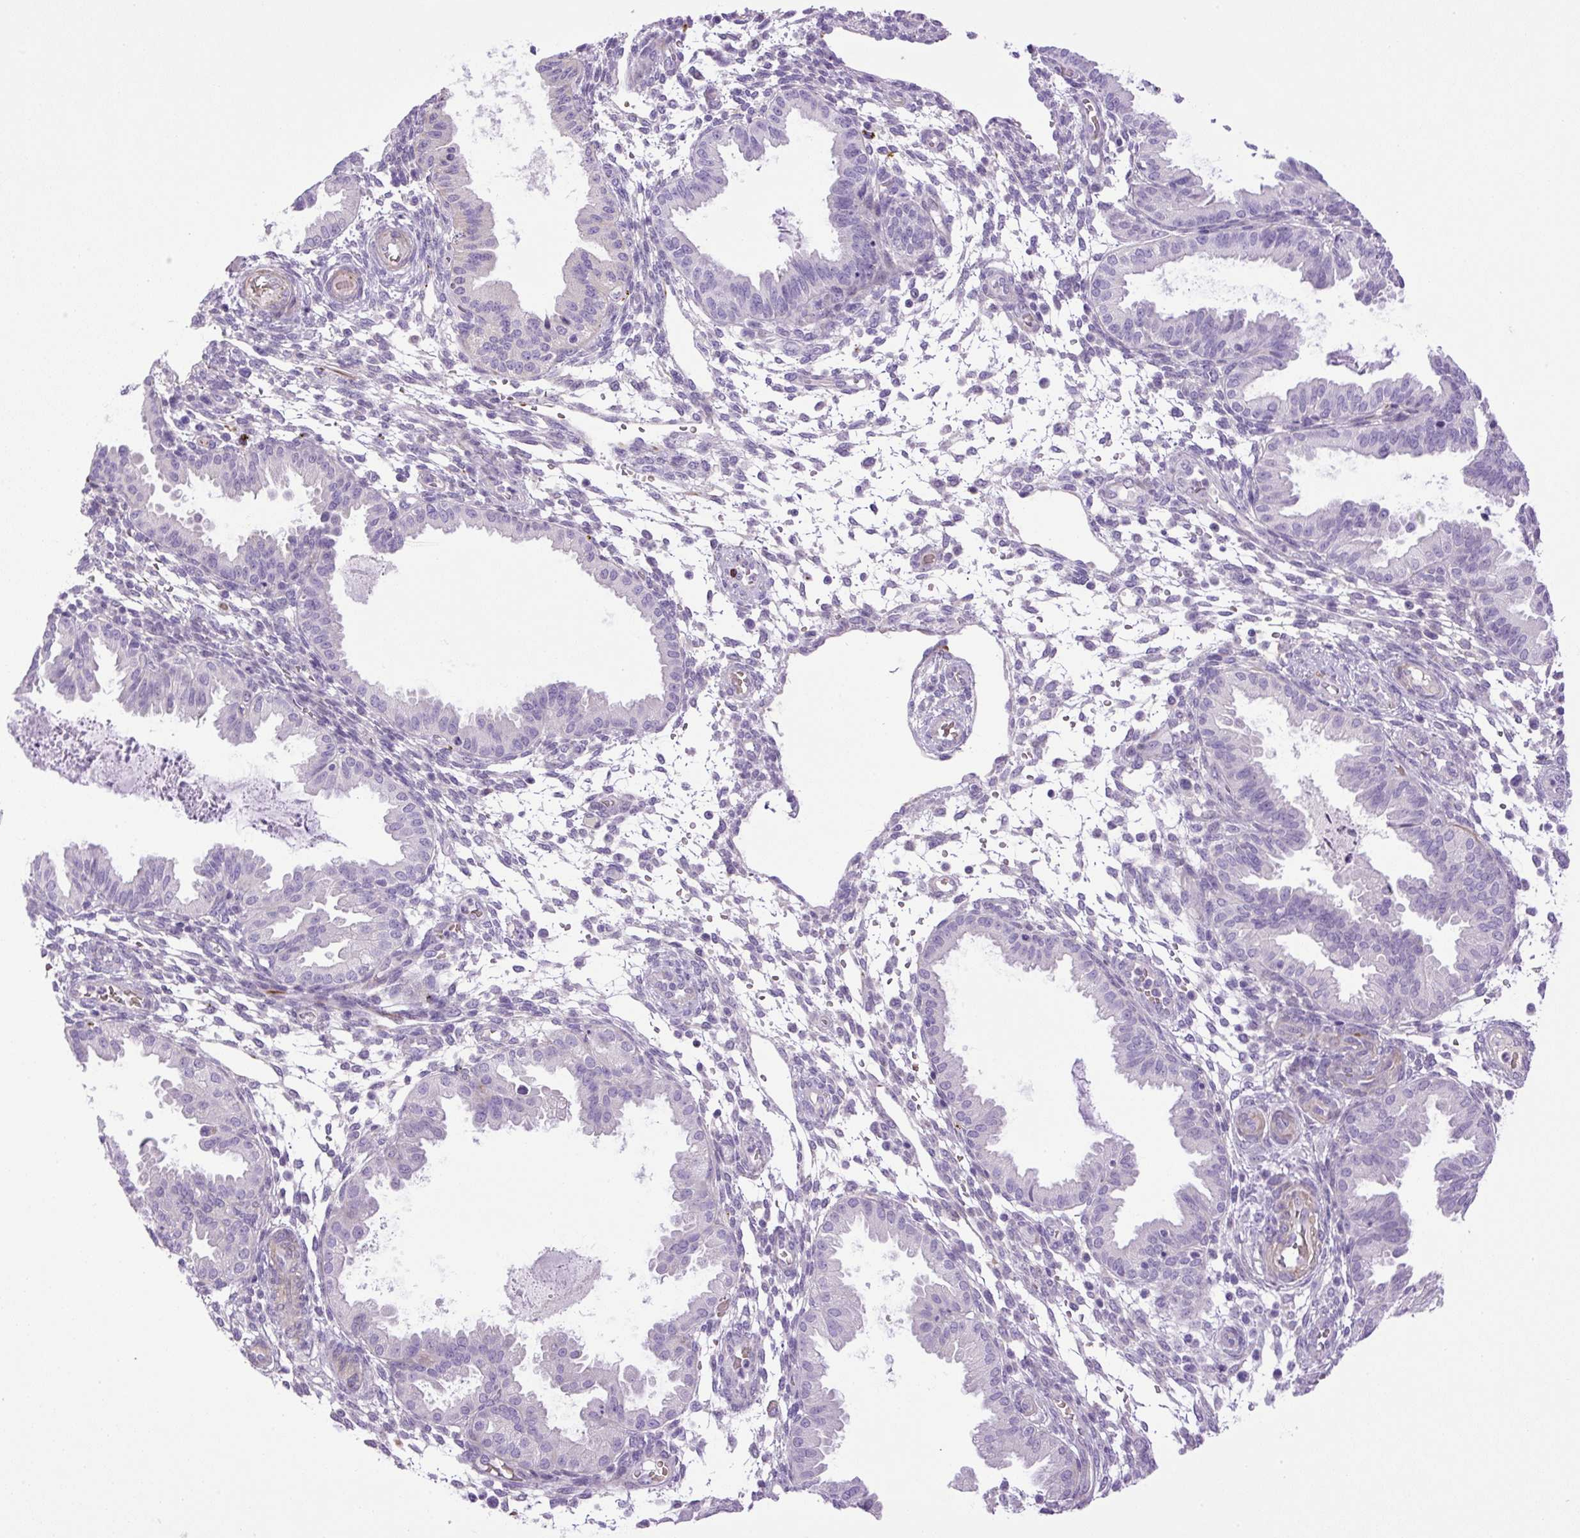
{"staining": {"intensity": "negative", "quantity": "none", "location": "none"}, "tissue": "endometrium", "cell_type": "Cells in endometrial stroma", "image_type": "normal", "snomed": [{"axis": "morphology", "description": "Normal tissue, NOS"}, {"axis": "topography", "description": "Endometrium"}], "caption": "Micrograph shows no significant protein expression in cells in endometrial stroma of benign endometrium. Nuclei are stained in blue.", "gene": "VWA7", "patient": {"sex": "female", "age": 33}}